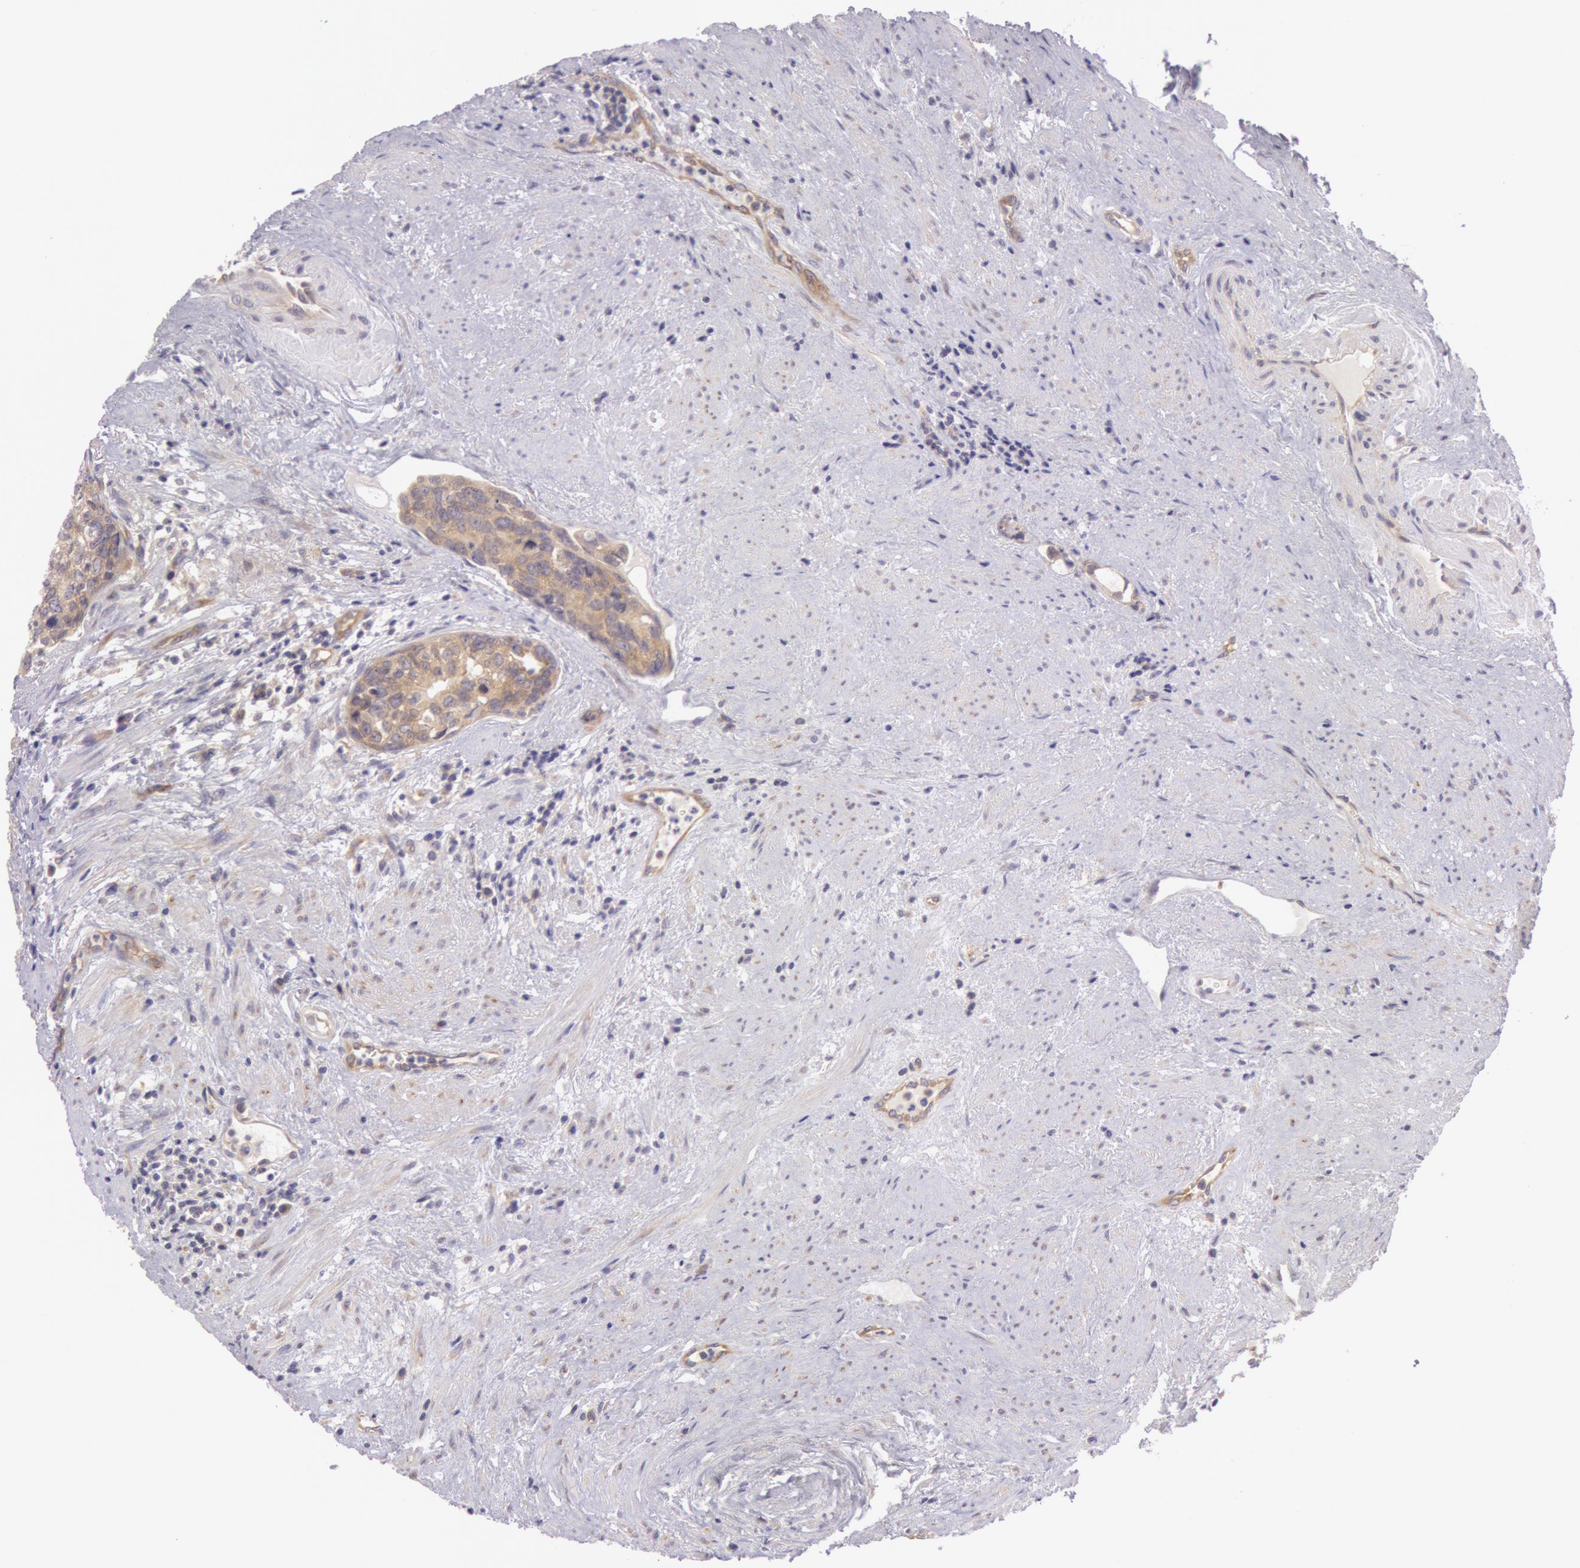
{"staining": {"intensity": "moderate", "quantity": ">75%", "location": "cytoplasmic/membranous"}, "tissue": "urothelial cancer", "cell_type": "Tumor cells", "image_type": "cancer", "snomed": [{"axis": "morphology", "description": "Urothelial carcinoma, High grade"}, {"axis": "topography", "description": "Urinary bladder"}], "caption": "Urothelial cancer tissue exhibits moderate cytoplasmic/membranous staining in approximately >75% of tumor cells", "gene": "CHUK", "patient": {"sex": "male", "age": 81}}